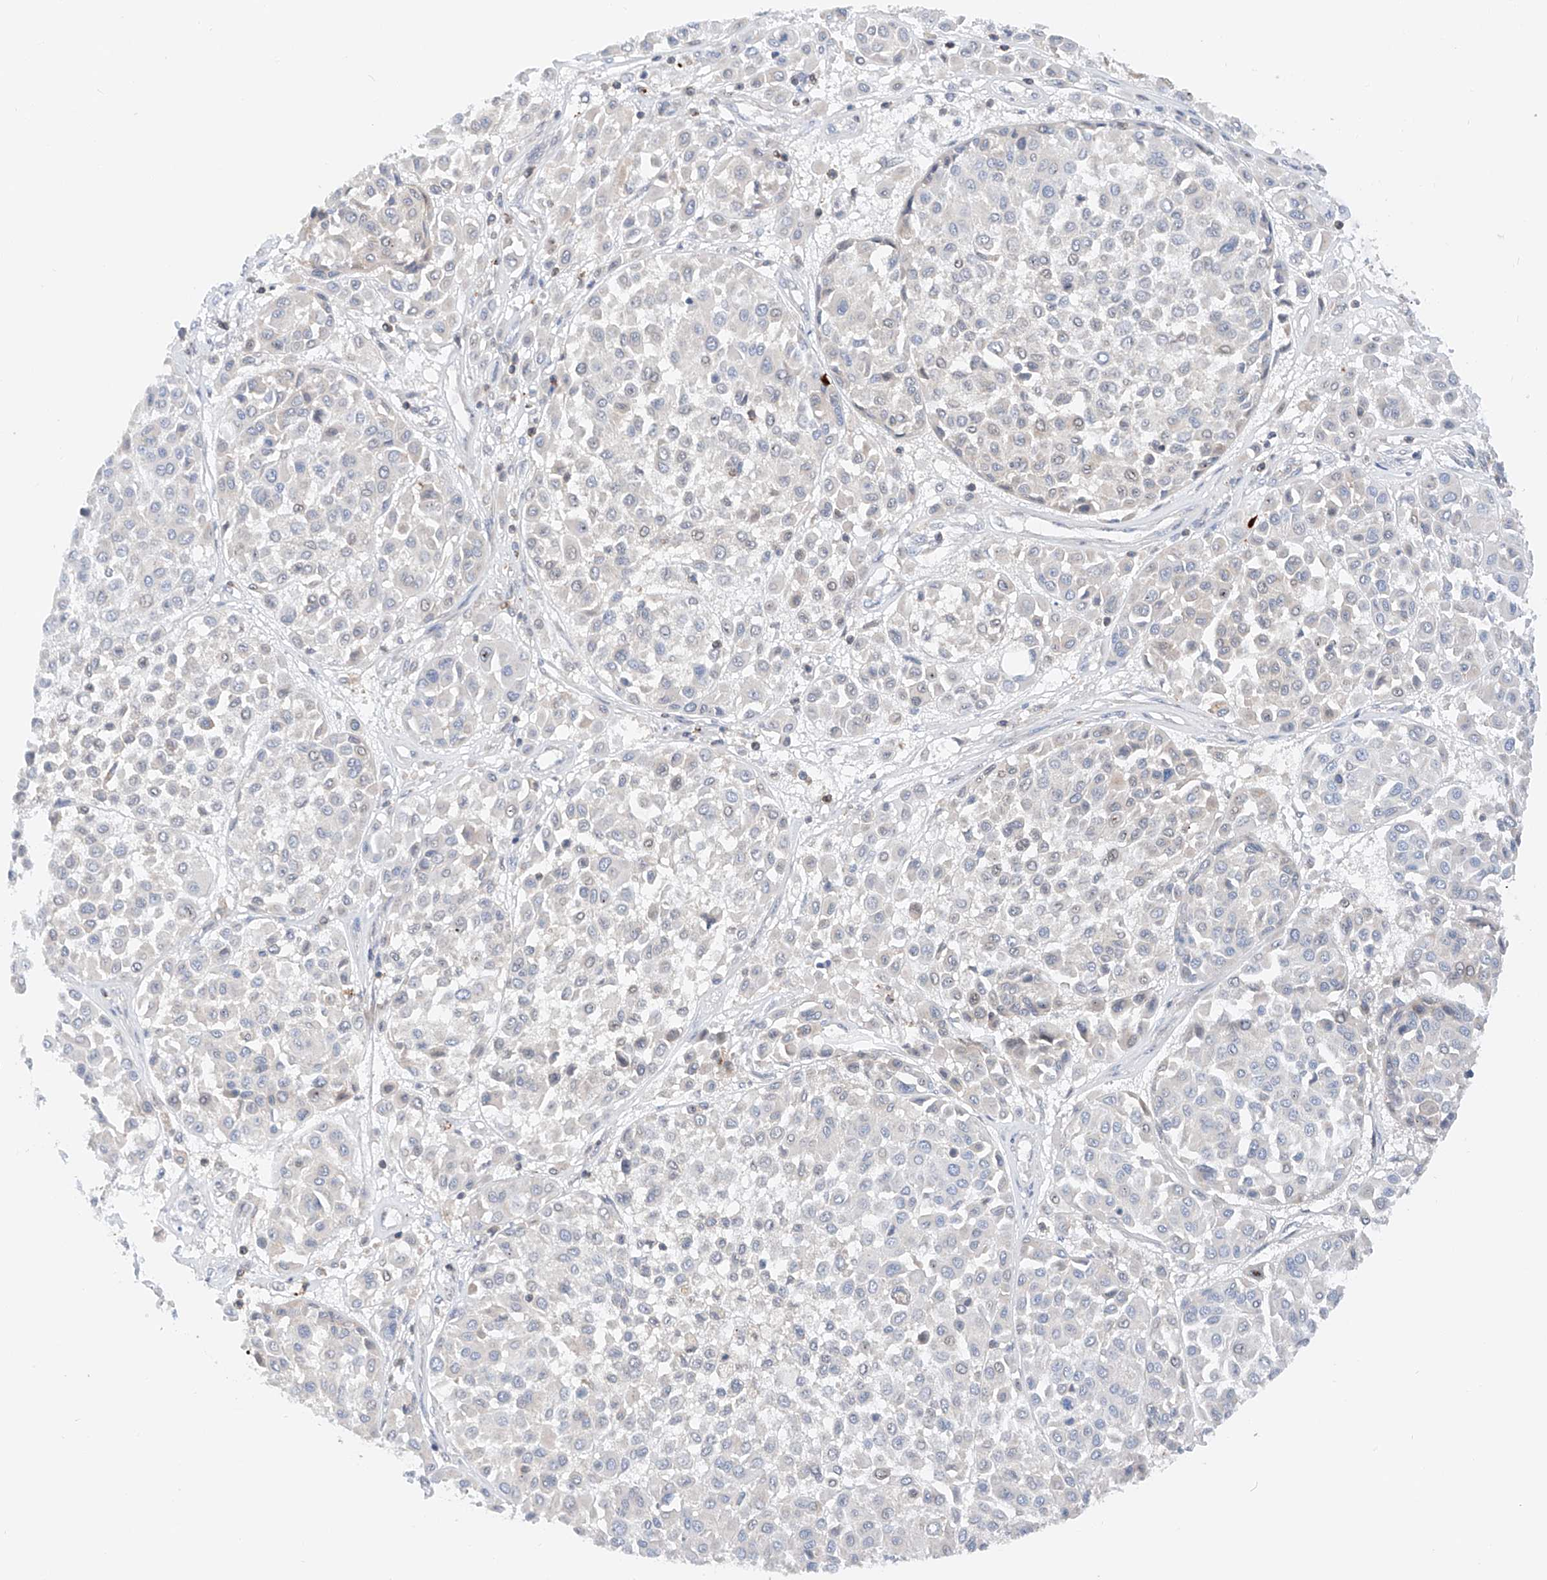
{"staining": {"intensity": "negative", "quantity": "none", "location": "none"}, "tissue": "melanoma", "cell_type": "Tumor cells", "image_type": "cancer", "snomed": [{"axis": "morphology", "description": "Malignant melanoma, Metastatic site"}, {"axis": "topography", "description": "Soft tissue"}], "caption": "Tumor cells are negative for brown protein staining in malignant melanoma (metastatic site).", "gene": "MFN2", "patient": {"sex": "male", "age": 41}}